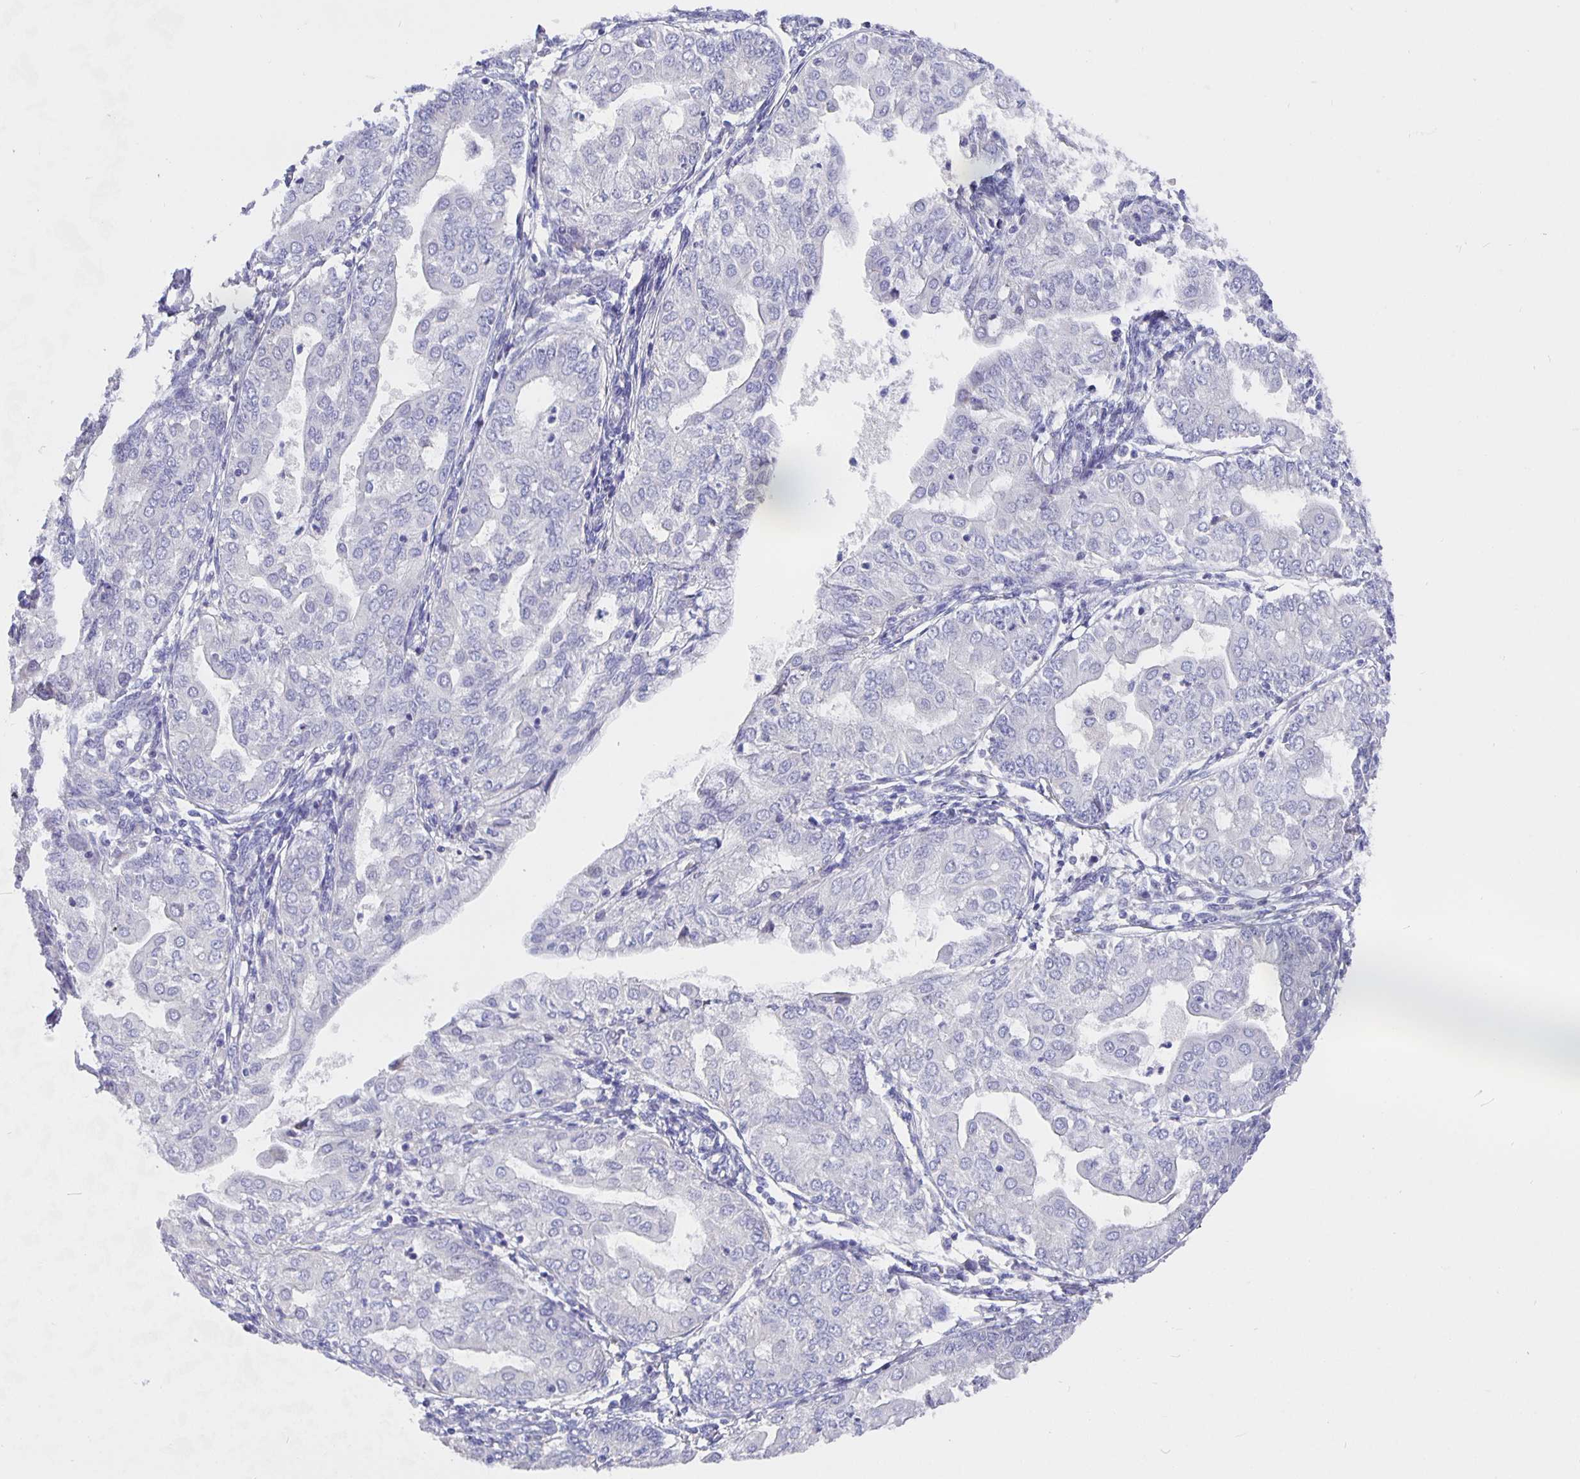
{"staining": {"intensity": "negative", "quantity": "none", "location": "none"}, "tissue": "endometrial cancer", "cell_type": "Tumor cells", "image_type": "cancer", "snomed": [{"axis": "morphology", "description": "Adenocarcinoma, NOS"}, {"axis": "topography", "description": "Endometrium"}], "caption": "High power microscopy photomicrograph of an immunohistochemistry photomicrograph of adenocarcinoma (endometrial), revealing no significant positivity in tumor cells.", "gene": "CFAP74", "patient": {"sex": "female", "age": 68}}